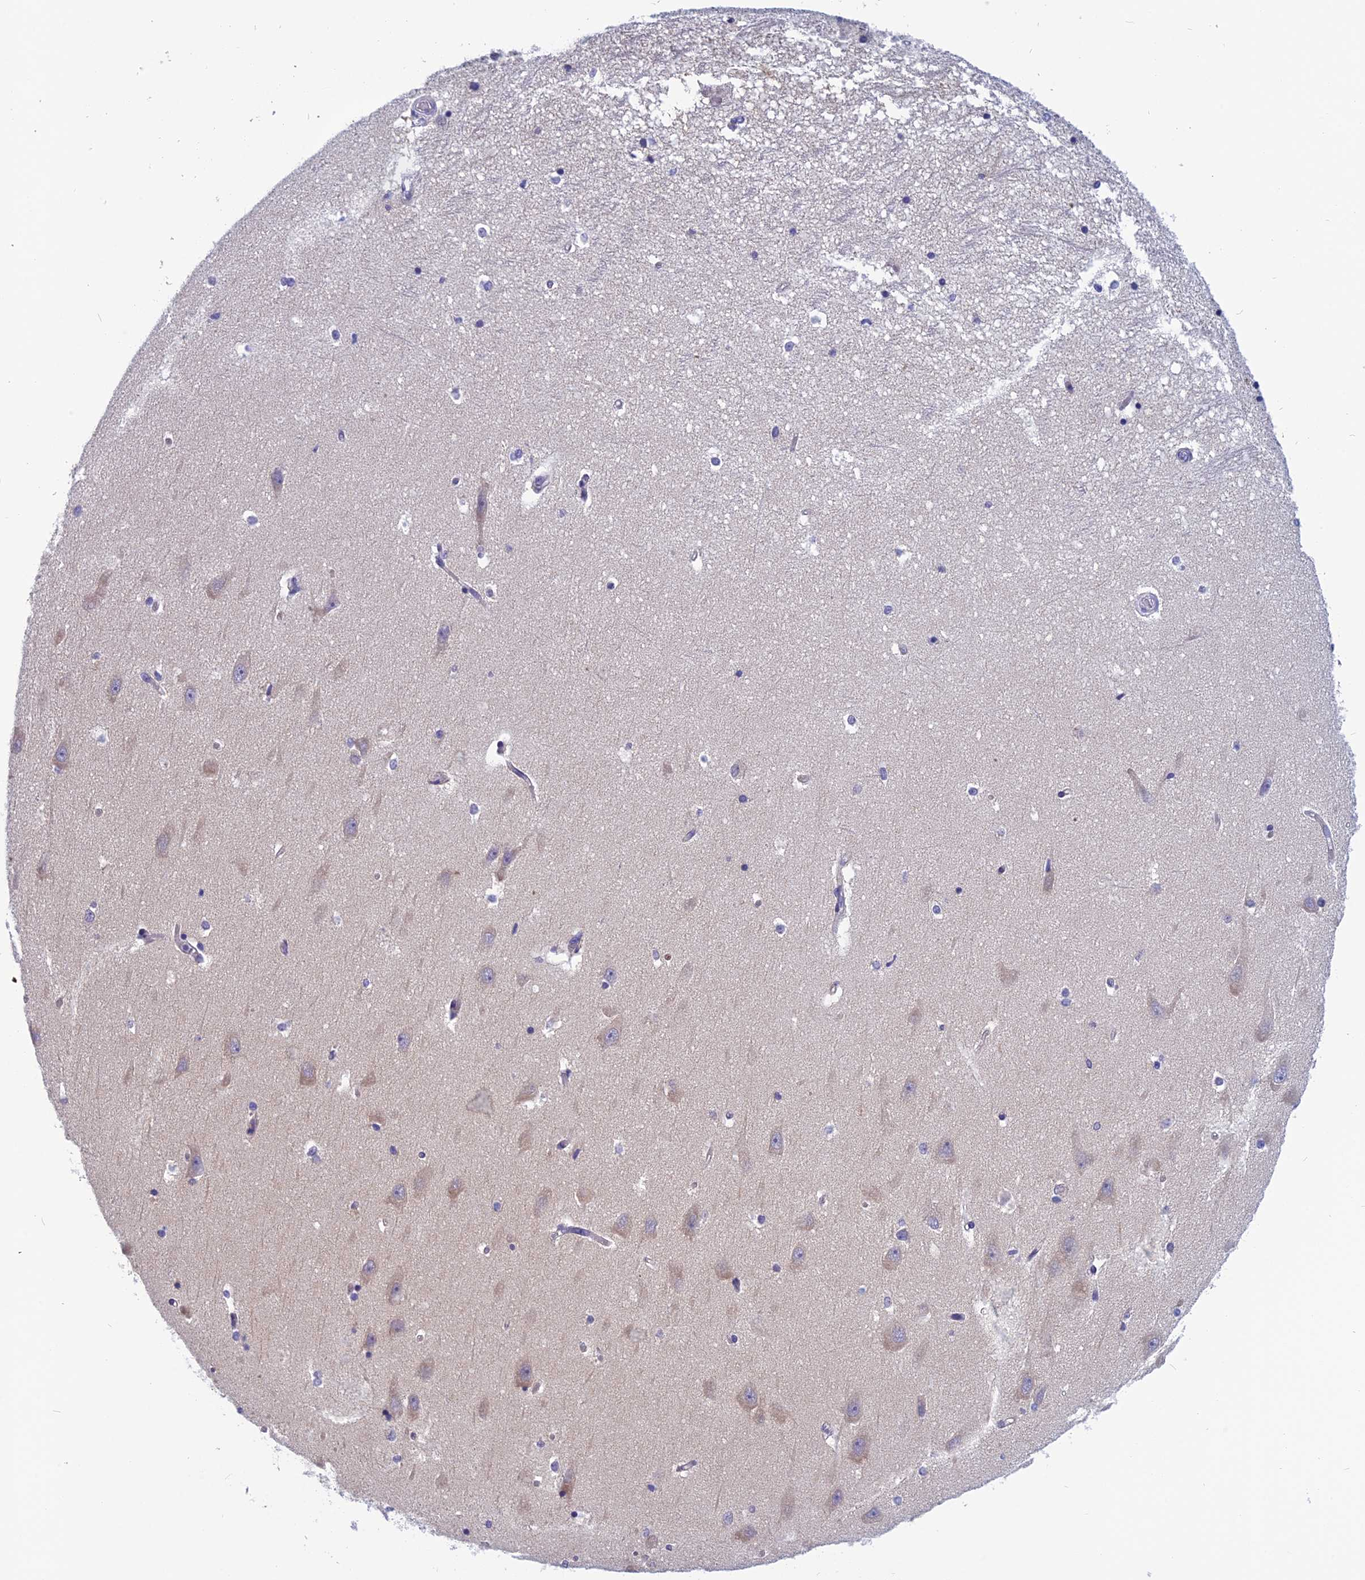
{"staining": {"intensity": "negative", "quantity": "none", "location": "none"}, "tissue": "hippocampus", "cell_type": "Glial cells", "image_type": "normal", "snomed": [{"axis": "morphology", "description": "Normal tissue, NOS"}, {"axis": "topography", "description": "Hippocampus"}], "caption": "Benign hippocampus was stained to show a protein in brown. There is no significant expression in glial cells. Brightfield microscopy of immunohistochemistry stained with DAB (brown) and hematoxylin (blue), captured at high magnification.", "gene": "RBM41", "patient": {"sex": "male", "age": 45}}